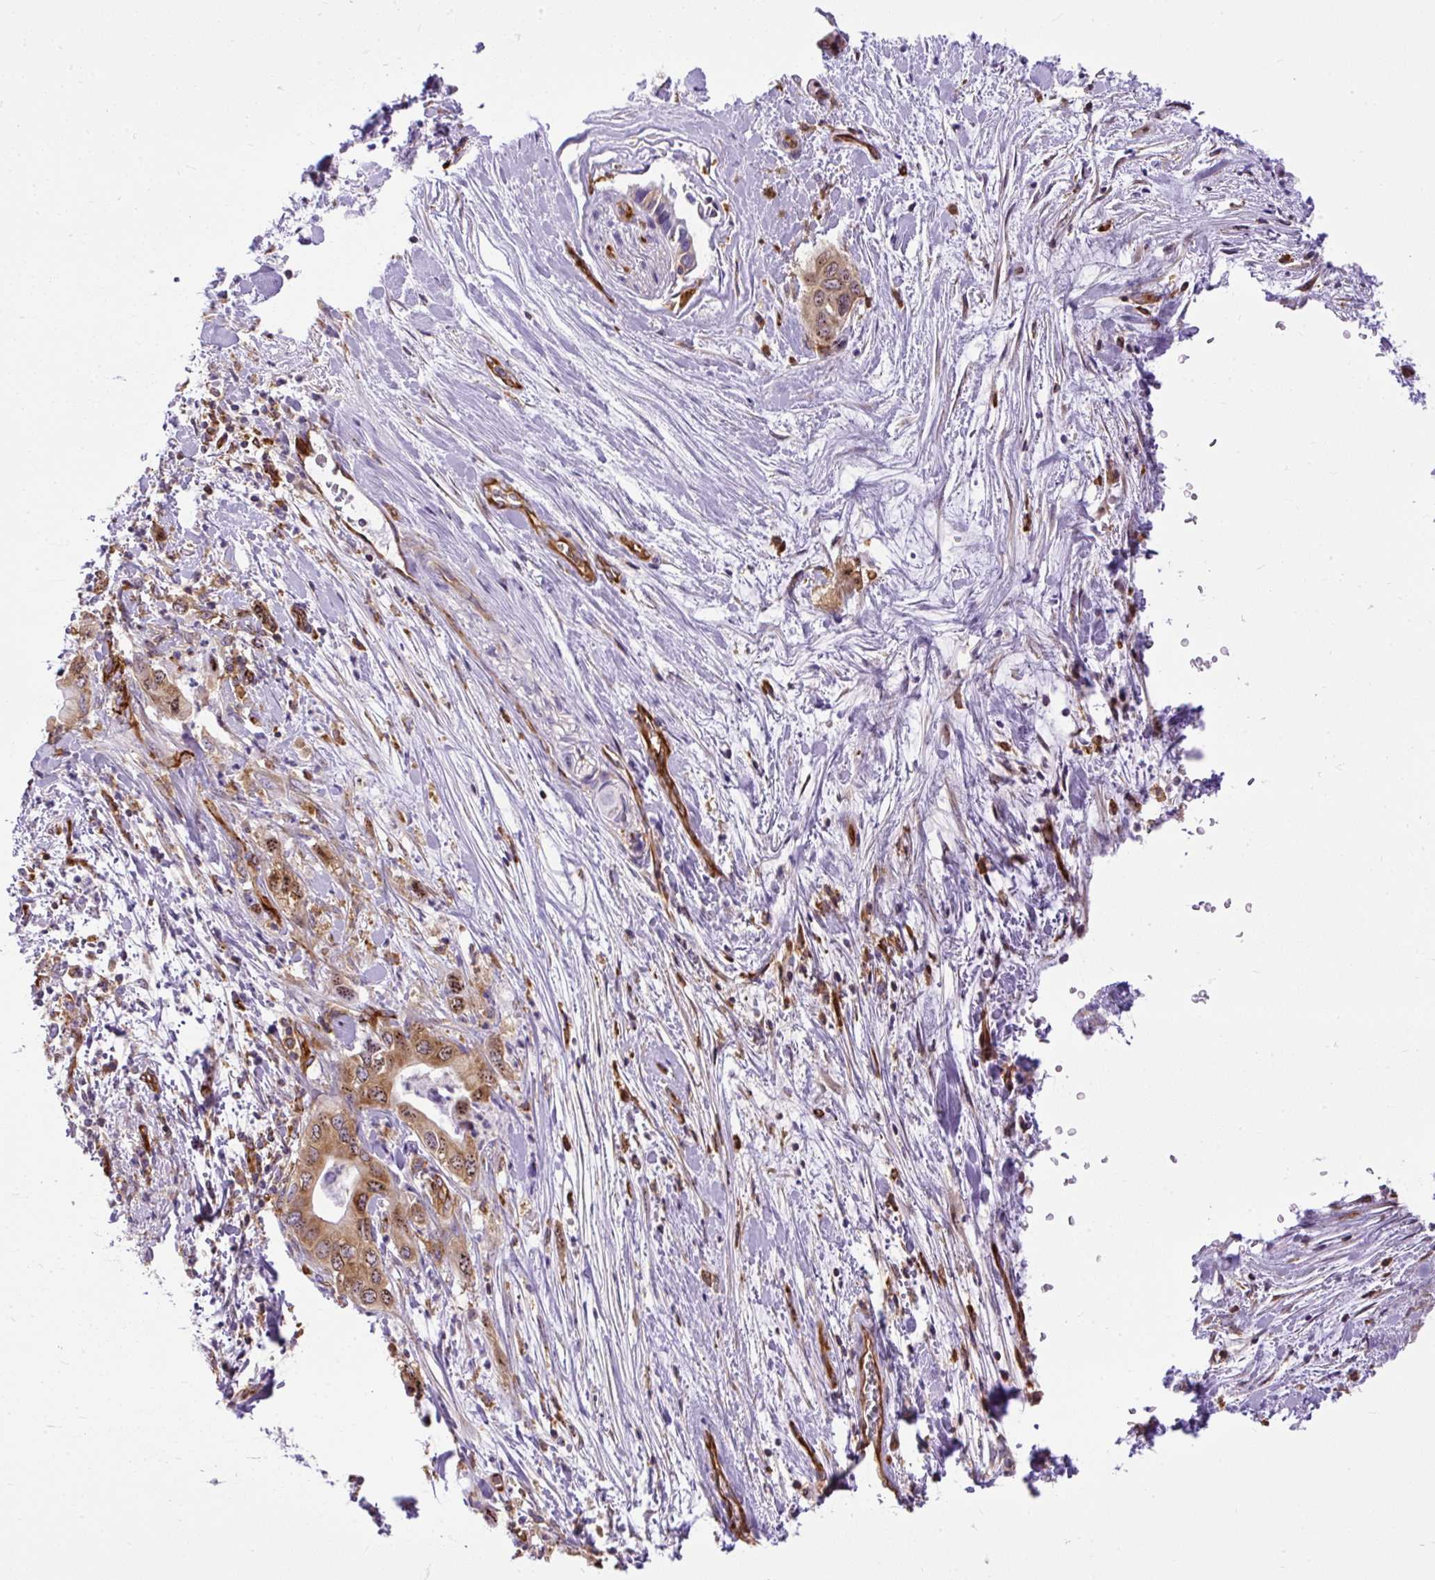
{"staining": {"intensity": "moderate", "quantity": ">75%", "location": "cytoplasmic/membranous,nuclear"}, "tissue": "pancreatic cancer", "cell_type": "Tumor cells", "image_type": "cancer", "snomed": [{"axis": "morphology", "description": "Adenocarcinoma, NOS"}, {"axis": "topography", "description": "Pancreas"}], "caption": "A histopathology image showing moderate cytoplasmic/membranous and nuclear expression in approximately >75% of tumor cells in pancreatic cancer (adenocarcinoma), as visualized by brown immunohistochemical staining.", "gene": "MAP1S", "patient": {"sex": "female", "age": 78}}